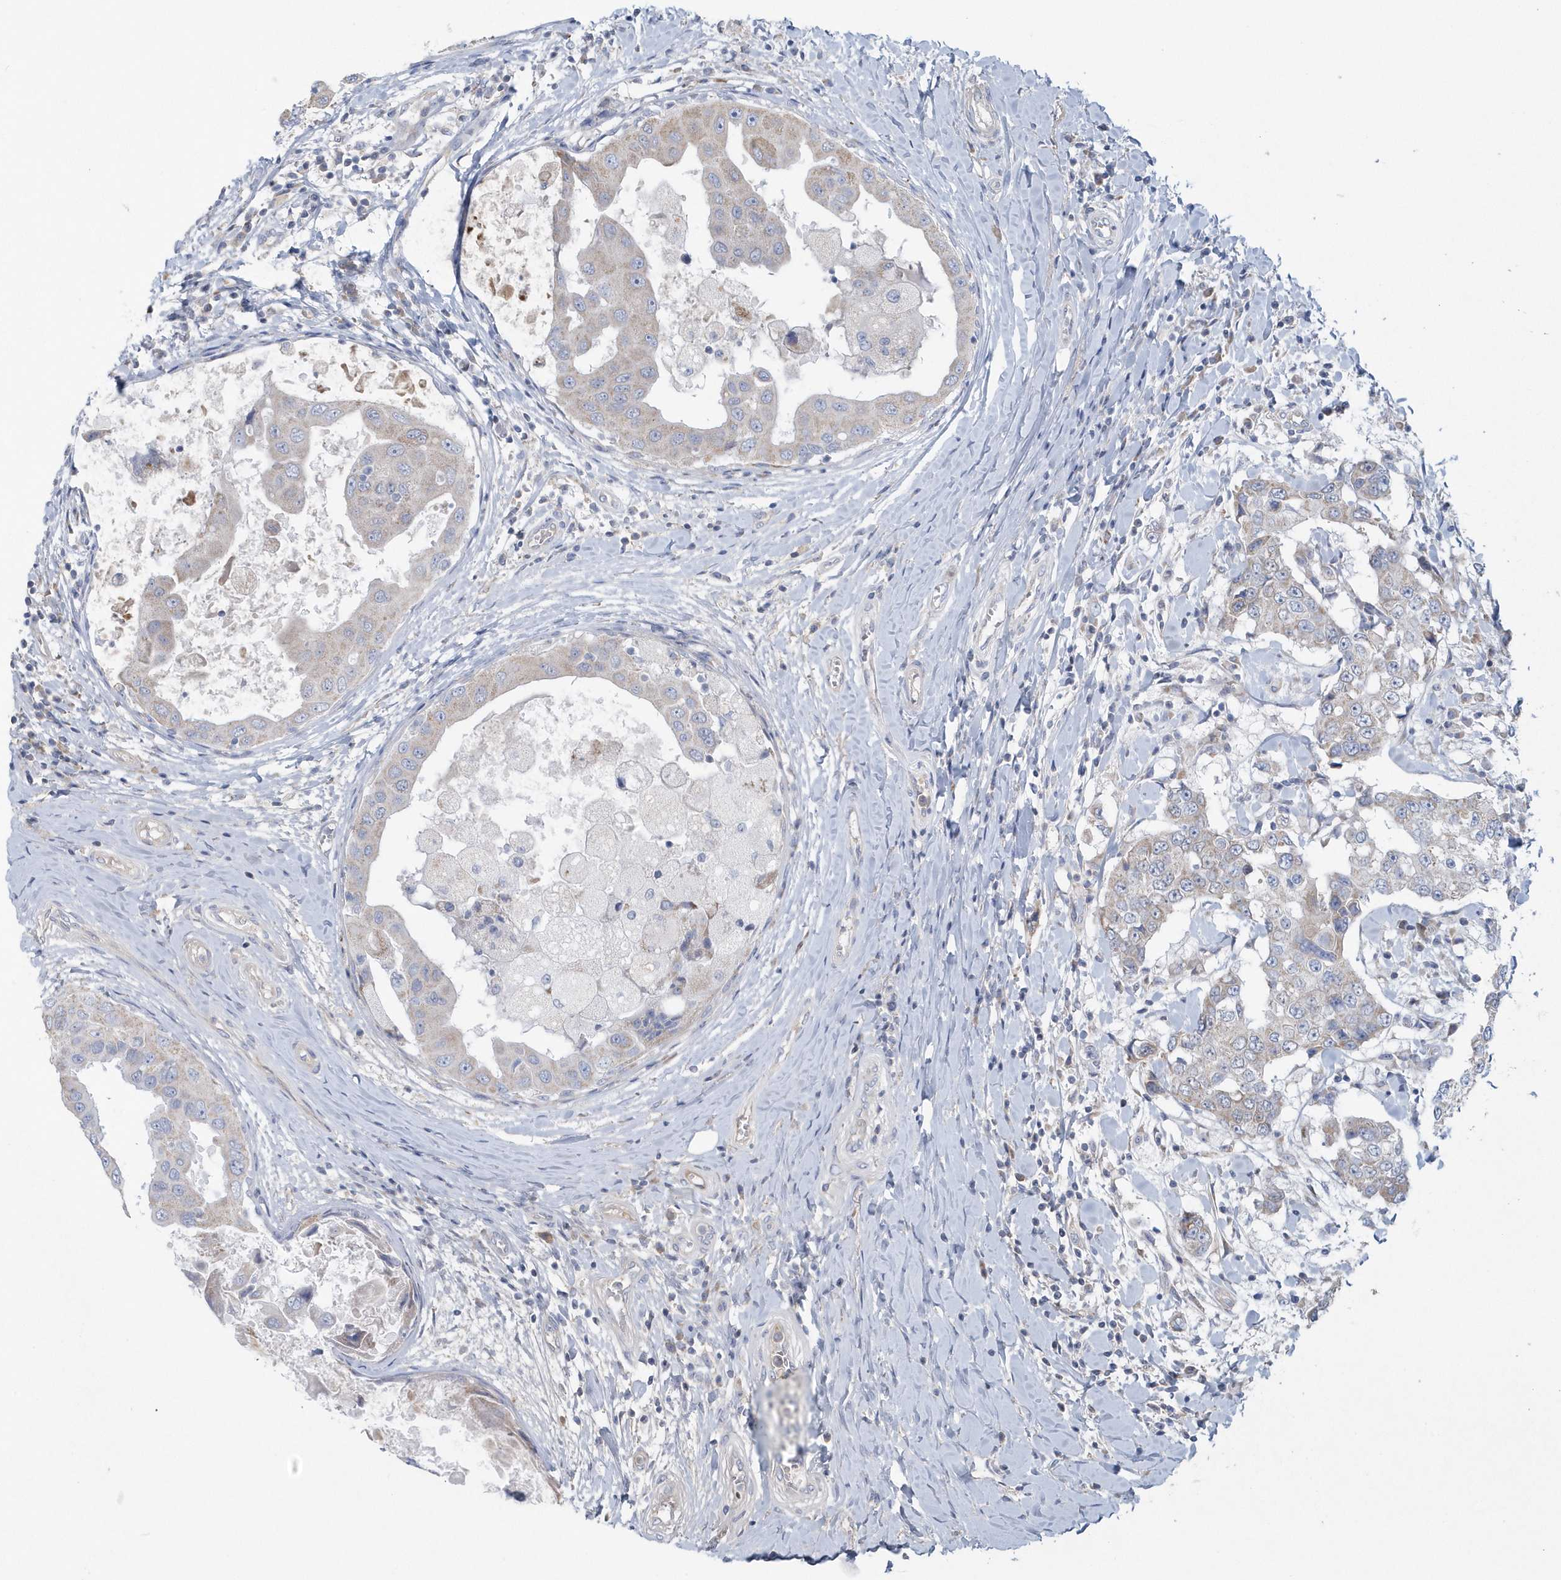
{"staining": {"intensity": "weak", "quantity": "<25%", "location": "cytoplasmic/membranous"}, "tissue": "breast cancer", "cell_type": "Tumor cells", "image_type": "cancer", "snomed": [{"axis": "morphology", "description": "Duct carcinoma"}, {"axis": "topography", "description": "Breast"}], "caption": "This is a image of IHC staining of breast cancer (invasive ductal carcinoma), which shows no positivity in tumor cells.", "gene": "SPATA18", "patient": {"sex": "female", "age": 27}}